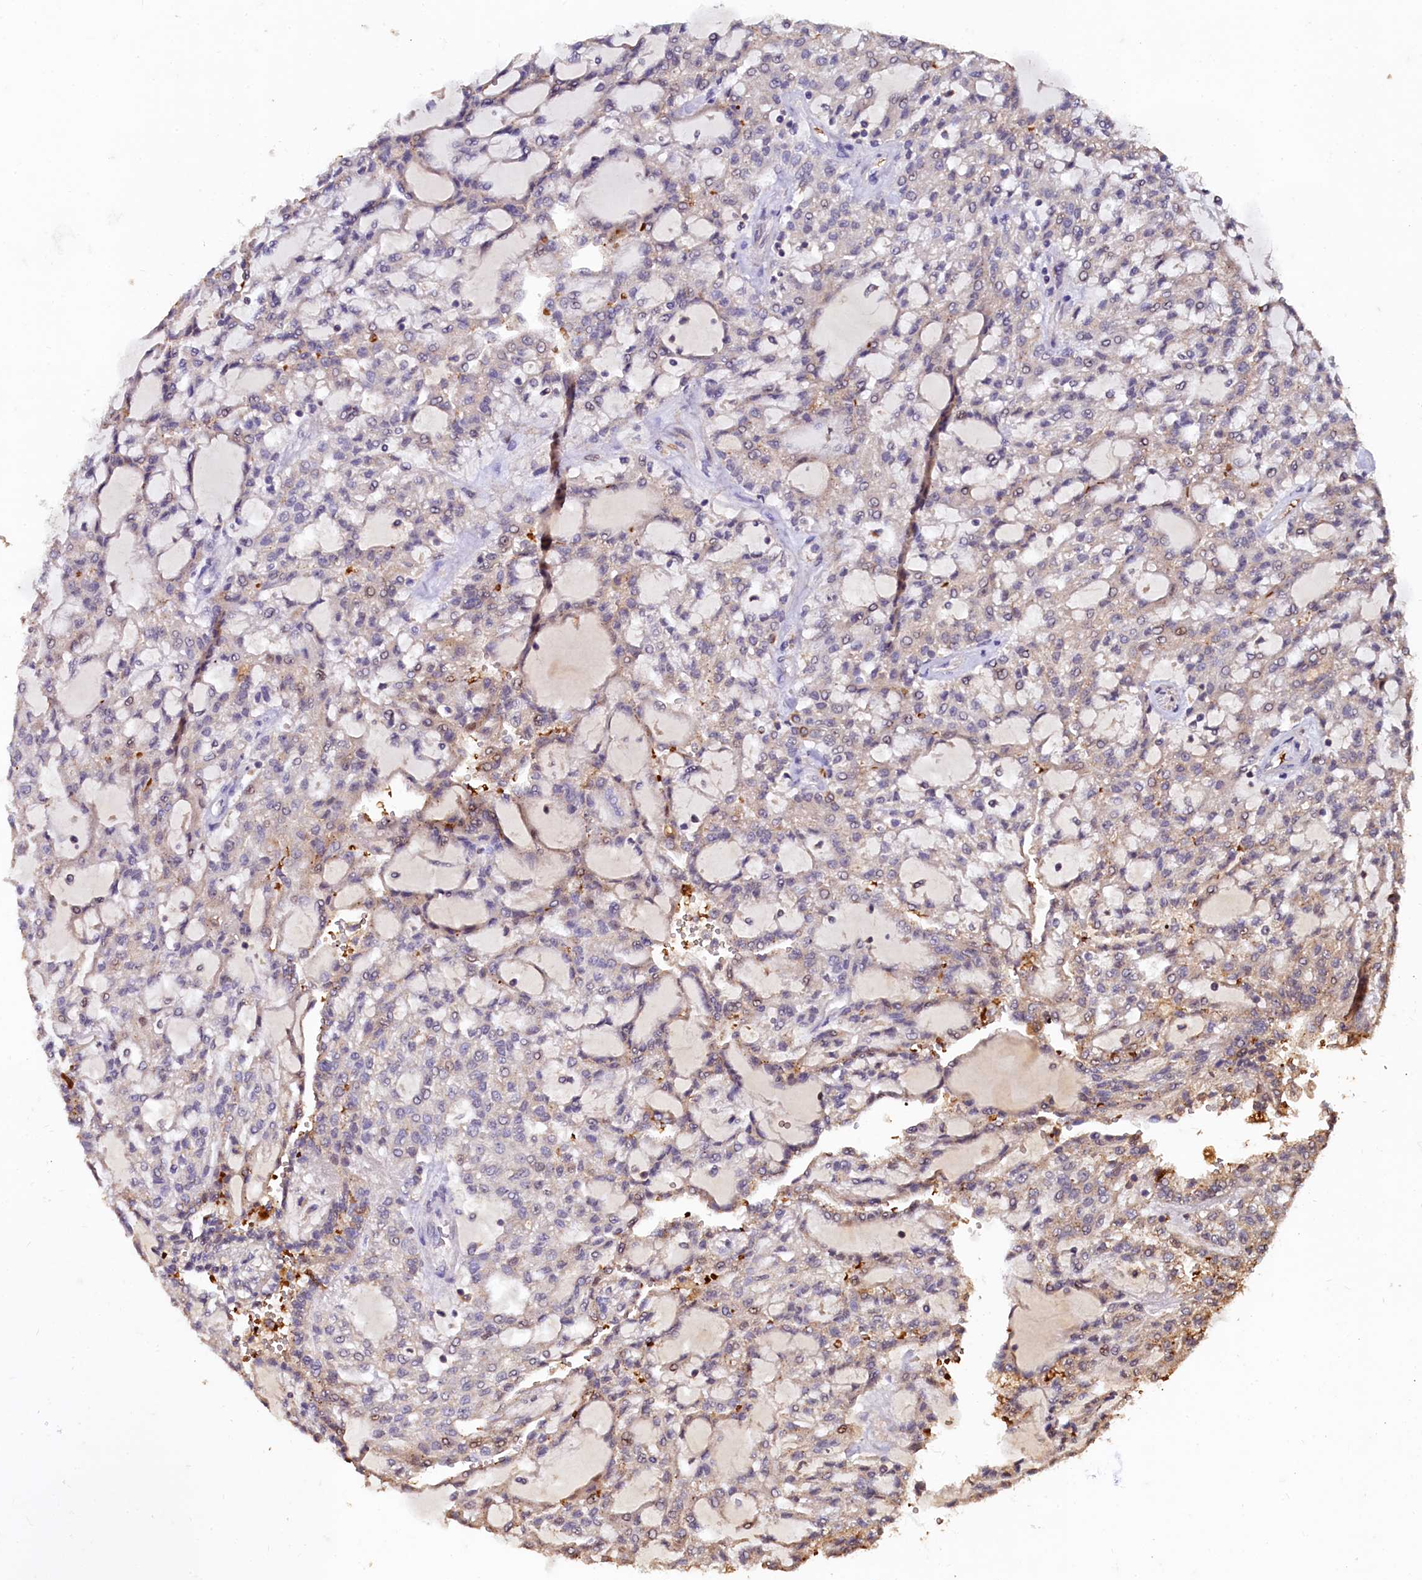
{"staining": {"intensity": "weak", "quantity": "<25%", "location": "cytoplasmic/membranous"}, "tissue": "renal cancer", "cell_type": "Tumor cells", "image_type": "cancer", "snomed": [{"axis": "morphology", "description": "Adenocarcinoma, NOS"}, {"axis": "topography", "description": "Kidney"}], "caption": "This is an immunohistochemistry histopathology image of renal cancer (adenocarcinoma). There is no staining in tumor cells.", "gene": "CSTPP1", "patient": {"sex": "male", "age": 63}}